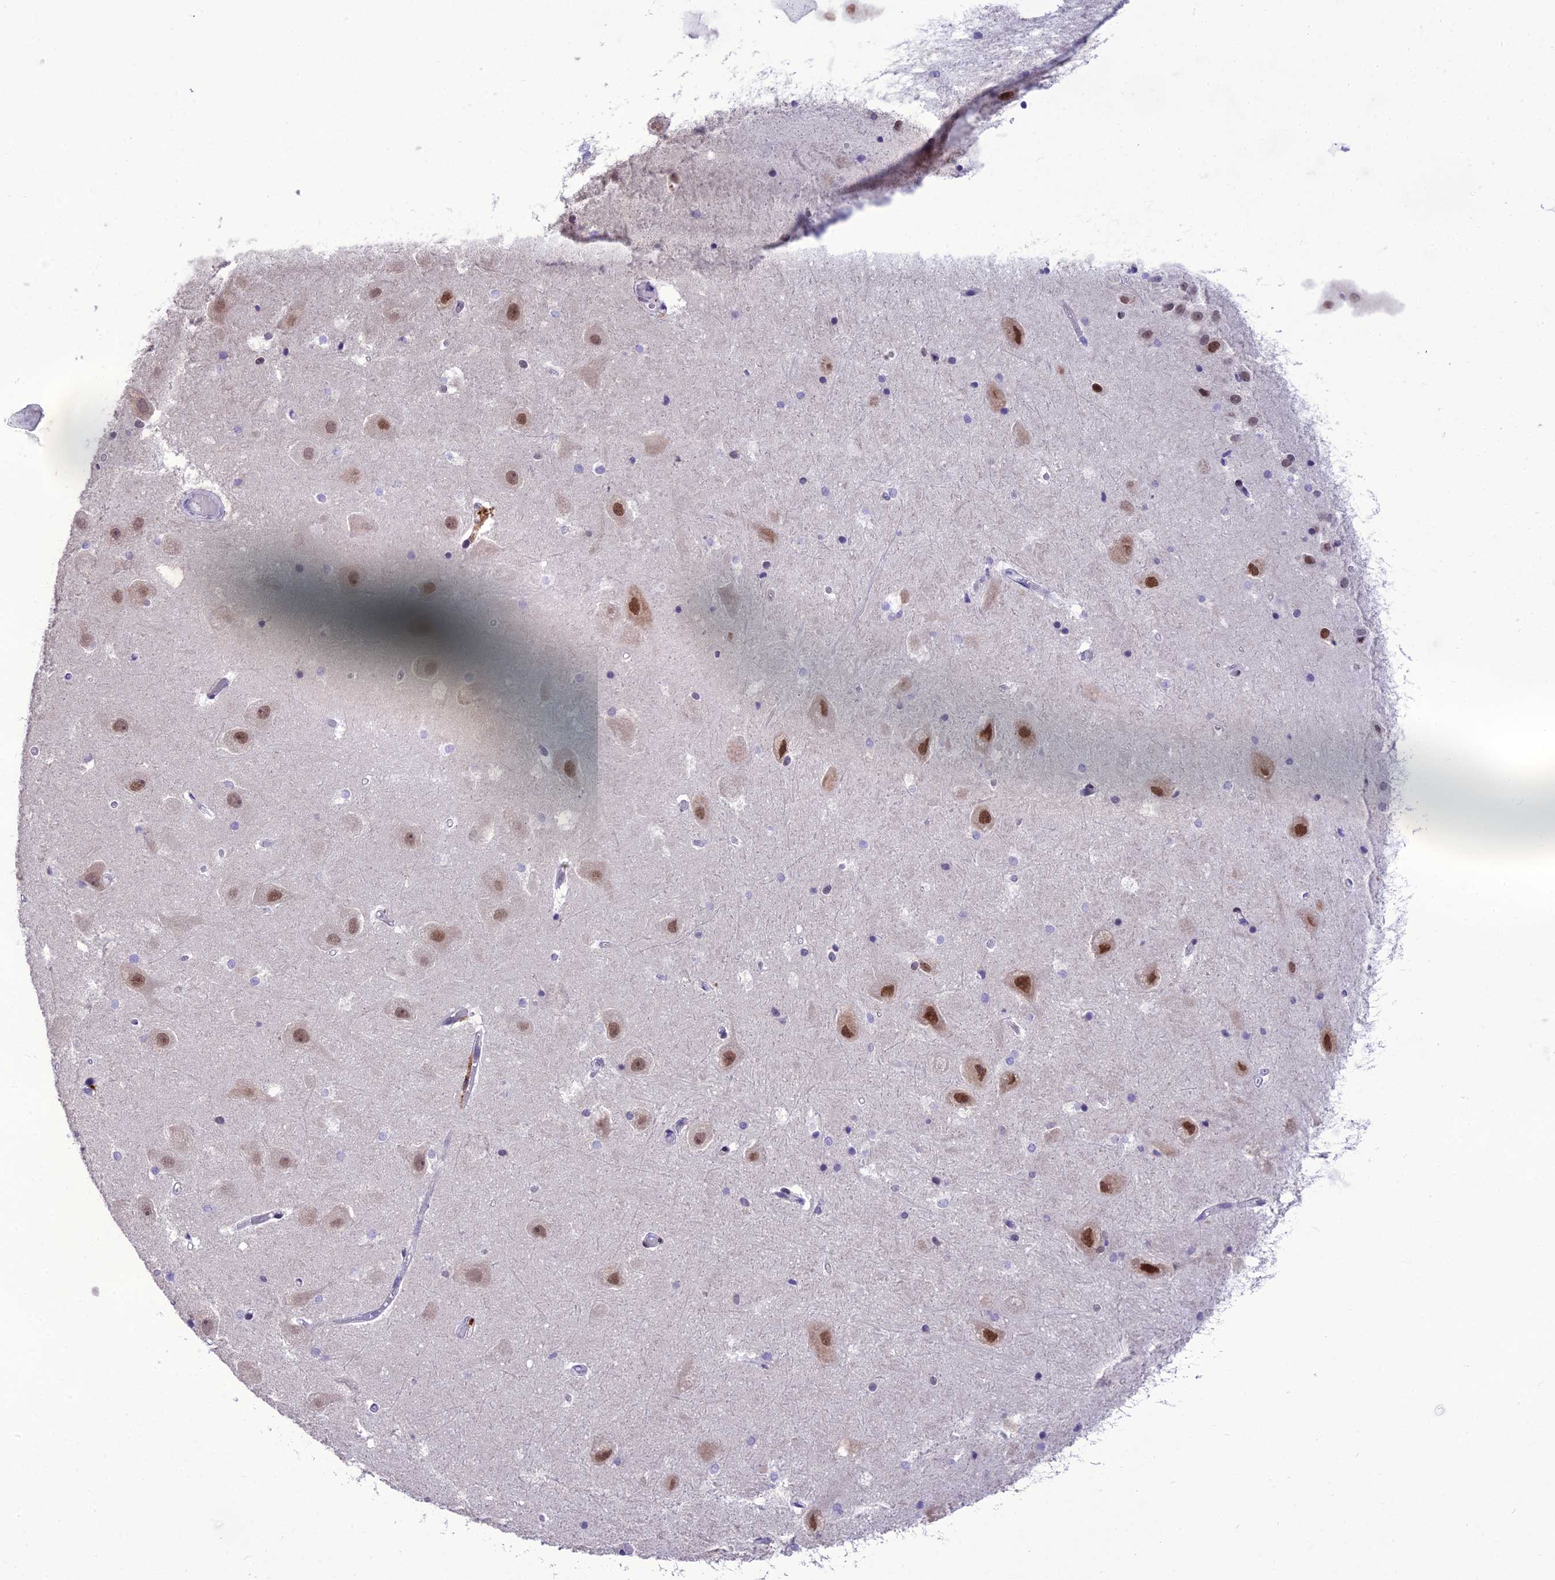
{"staining": {"intensity": "negative", "quantity": "none", "location": "none"}, "tissue": "hippocampus", "cell_type": "Glial cells", "image_type": "normal", "snomed": [{"axis": "morphology", "description": "Normal tissue, NOS"}, {"axis": "topography", "description": "Hippocampus"}], "caption": "This is an immunohistochemistry (IHC) image of normal hippocampus. There is no staining in glial cells.", "gene": "SH3RF3", "patient": {"sex": "female", "age": 52}}